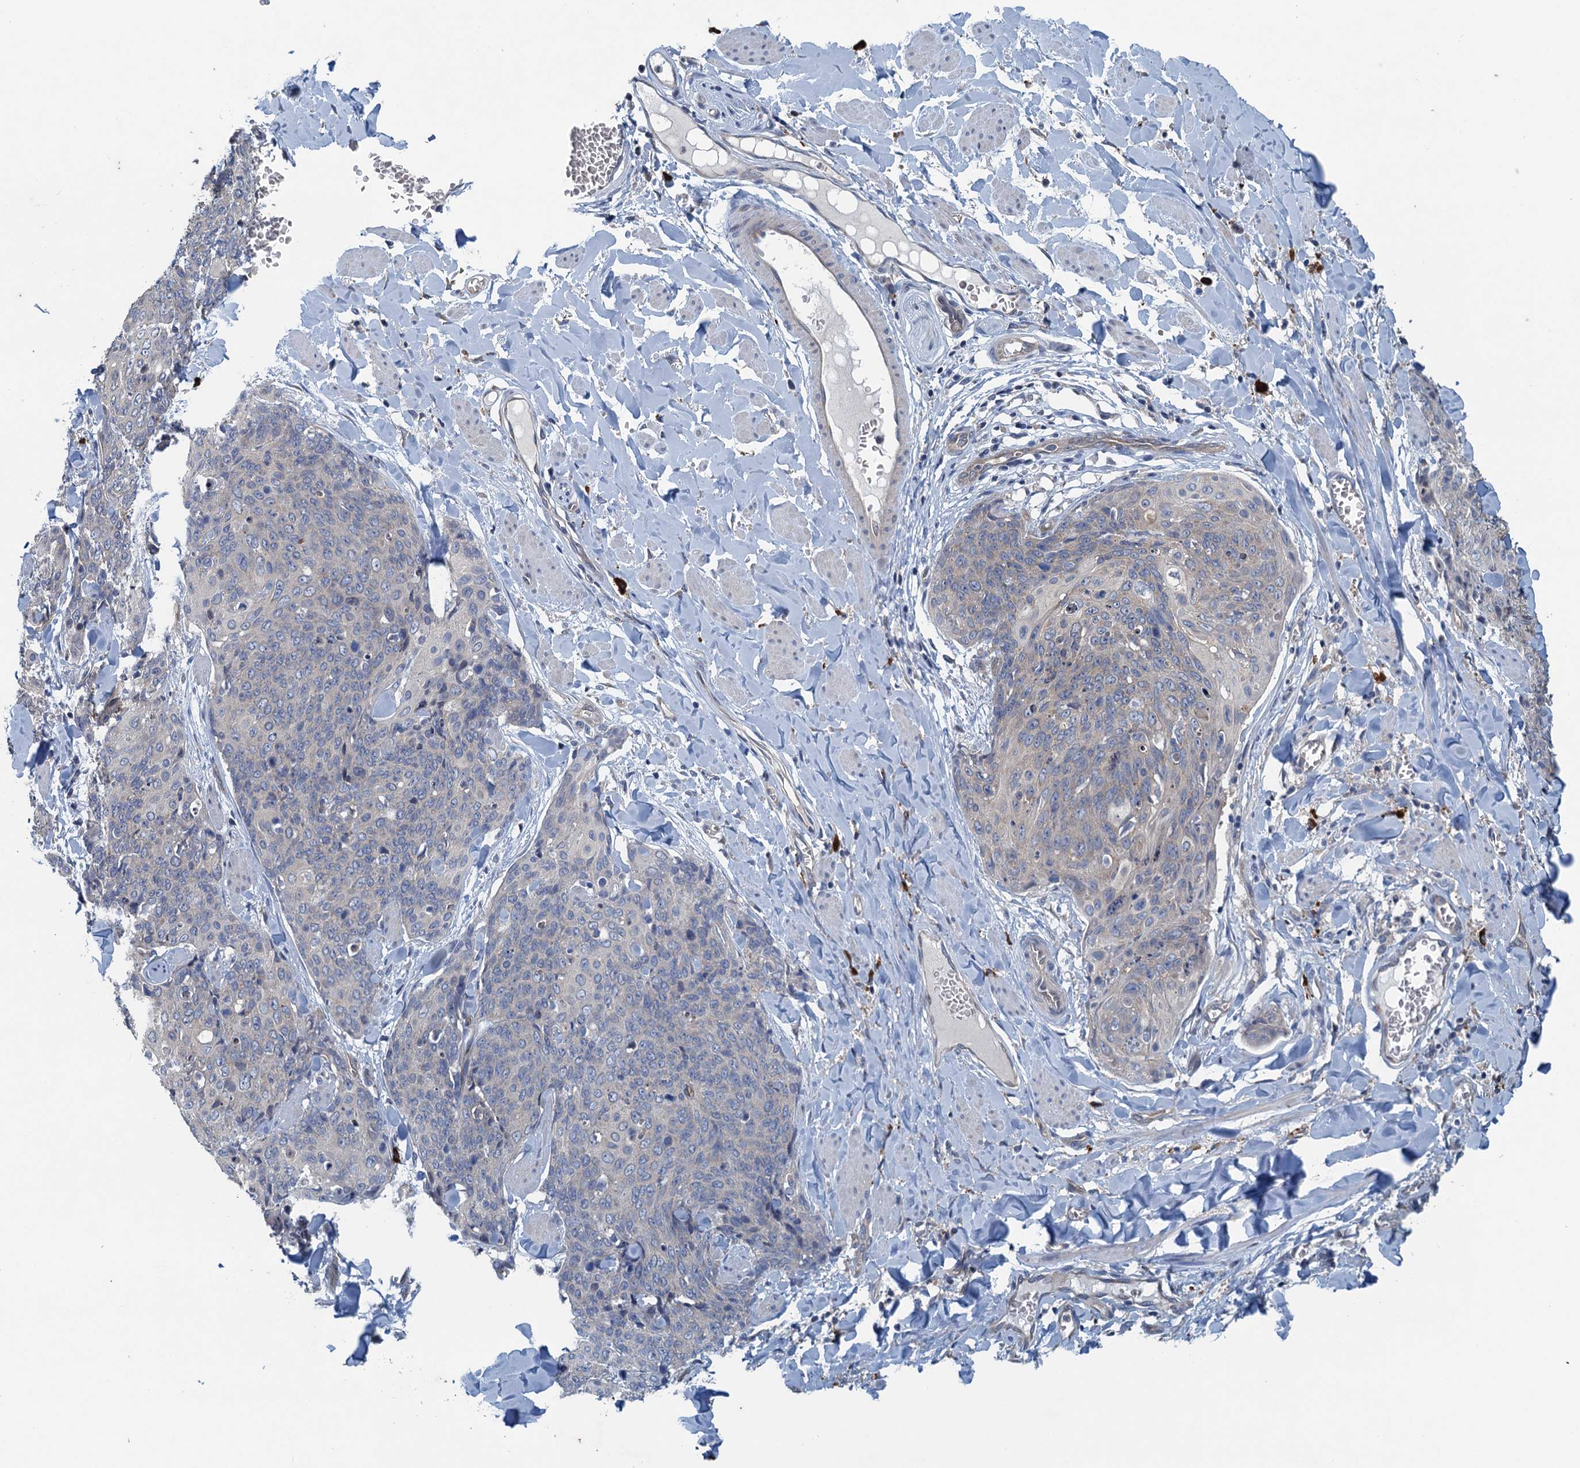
{"staining": {"intensity": "negative", "quantity": "none", "location": "none"}, "tissue": "skin cancer", "cell_type": "Tumor cells", "image_type": "cancer", "snomed": [{"axis": "morphology", "description": "Squamous cell carcinoma, NOS"}, {"axis": "topography", "description": "Skin"}, {"axis": "topography", "description": "Vulva"}], "caption": "Immunohistochemistry histopathology image of skin cancer stained for a protein (brown), which shows no positivity in tumor cells.", "gene": "KBTBD8", "patient": {"sex": "female", "age": 85}}